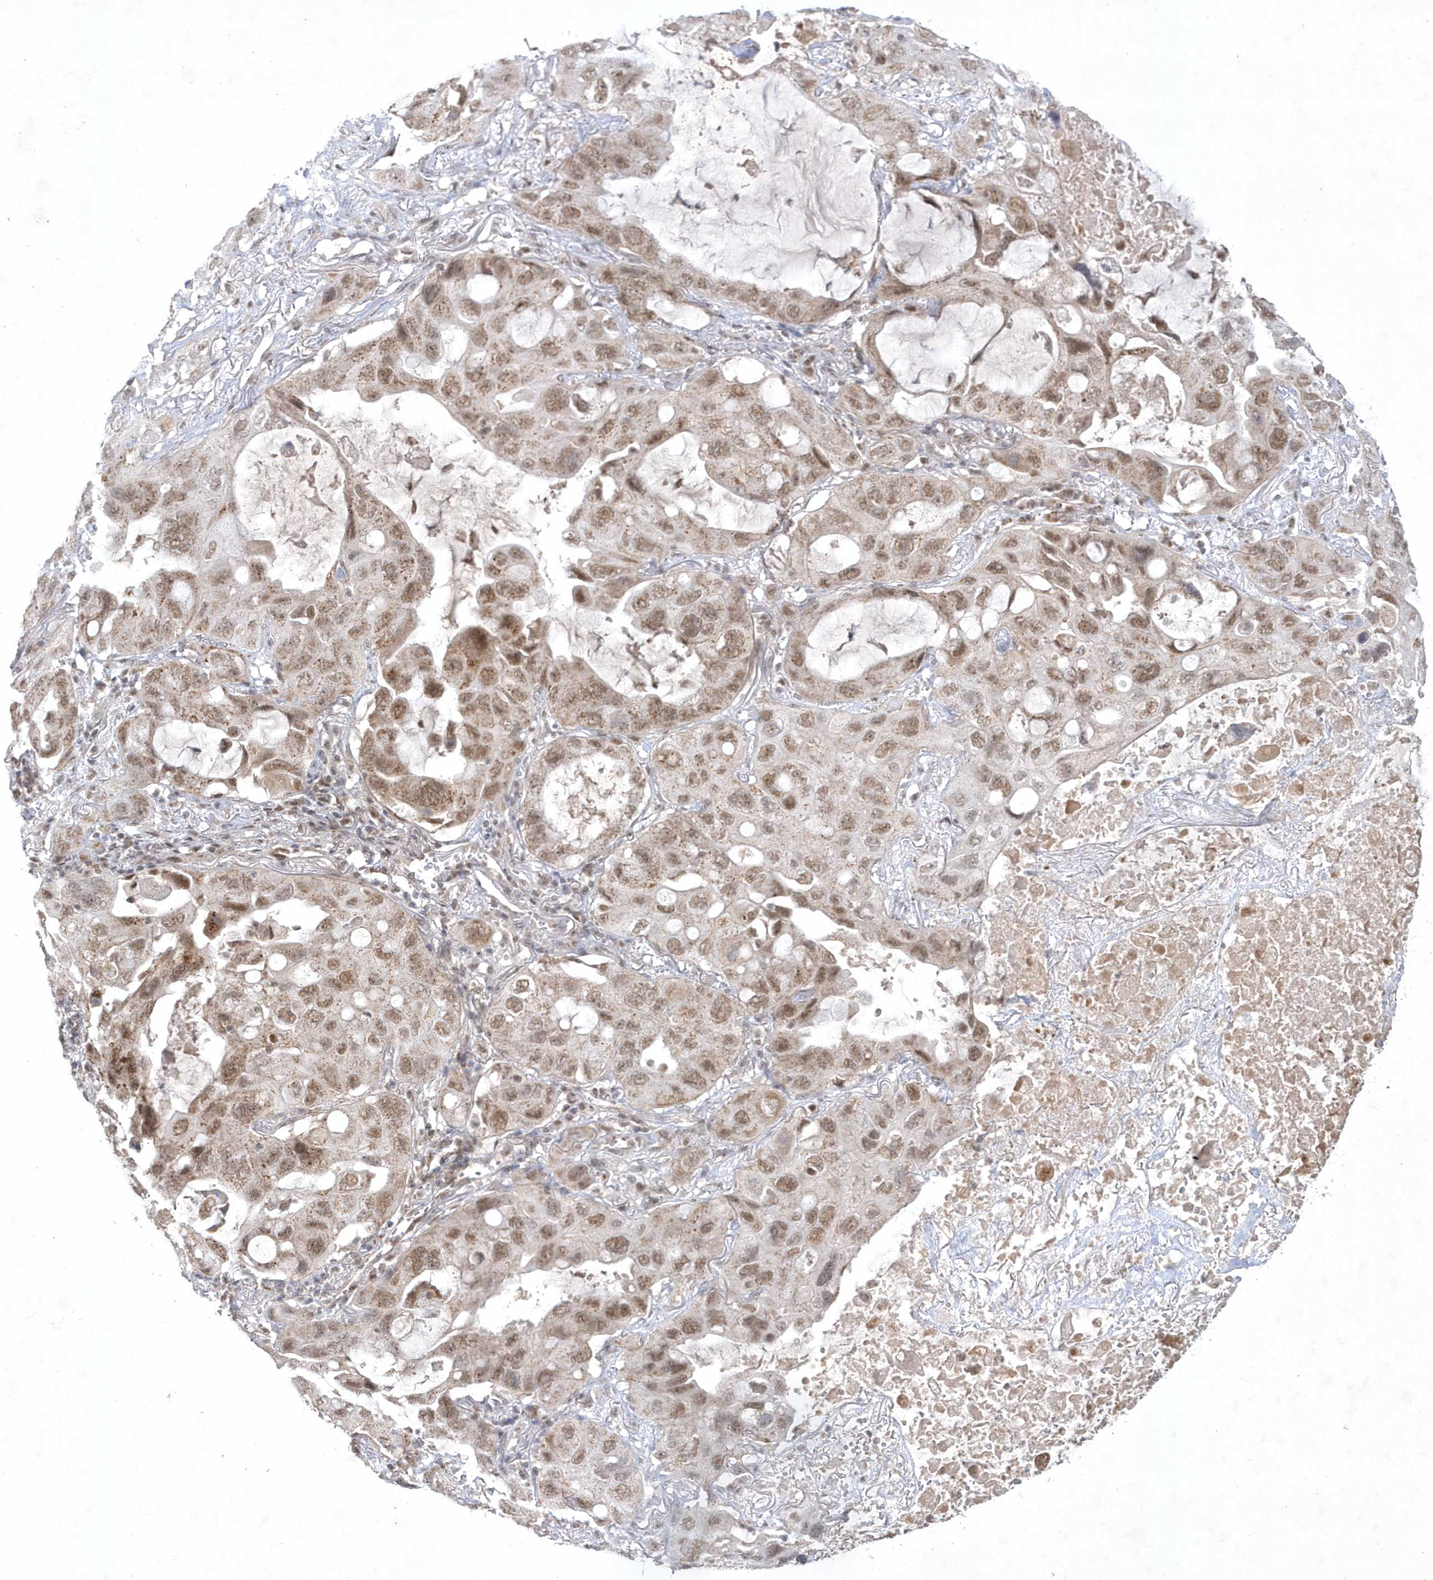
{"staining": {"intensity": "moderate", "quantity": ">75%", "location": "nuclear"}, "tissue": "lung cancer", "cell_type": "Tumor cells", "image_type": "cancer", "snomed": [{"axis": "morphology", "description": "Squamous cell carcinoma, NOS"}, {"axis": "topography", "description": "Lung"}], "caption": "Immunohistochemistry (IHC) histopathology image of neoplastic tissue: lung cancer stained using immunohistochemistry demonstrates medium levels of moderate protein expression localized specifically in the nuclear of tumor cells, appearing as a nuclear brown color.", "gene": "CPSF3", "patient": {"sex": "female", "age": 73}}